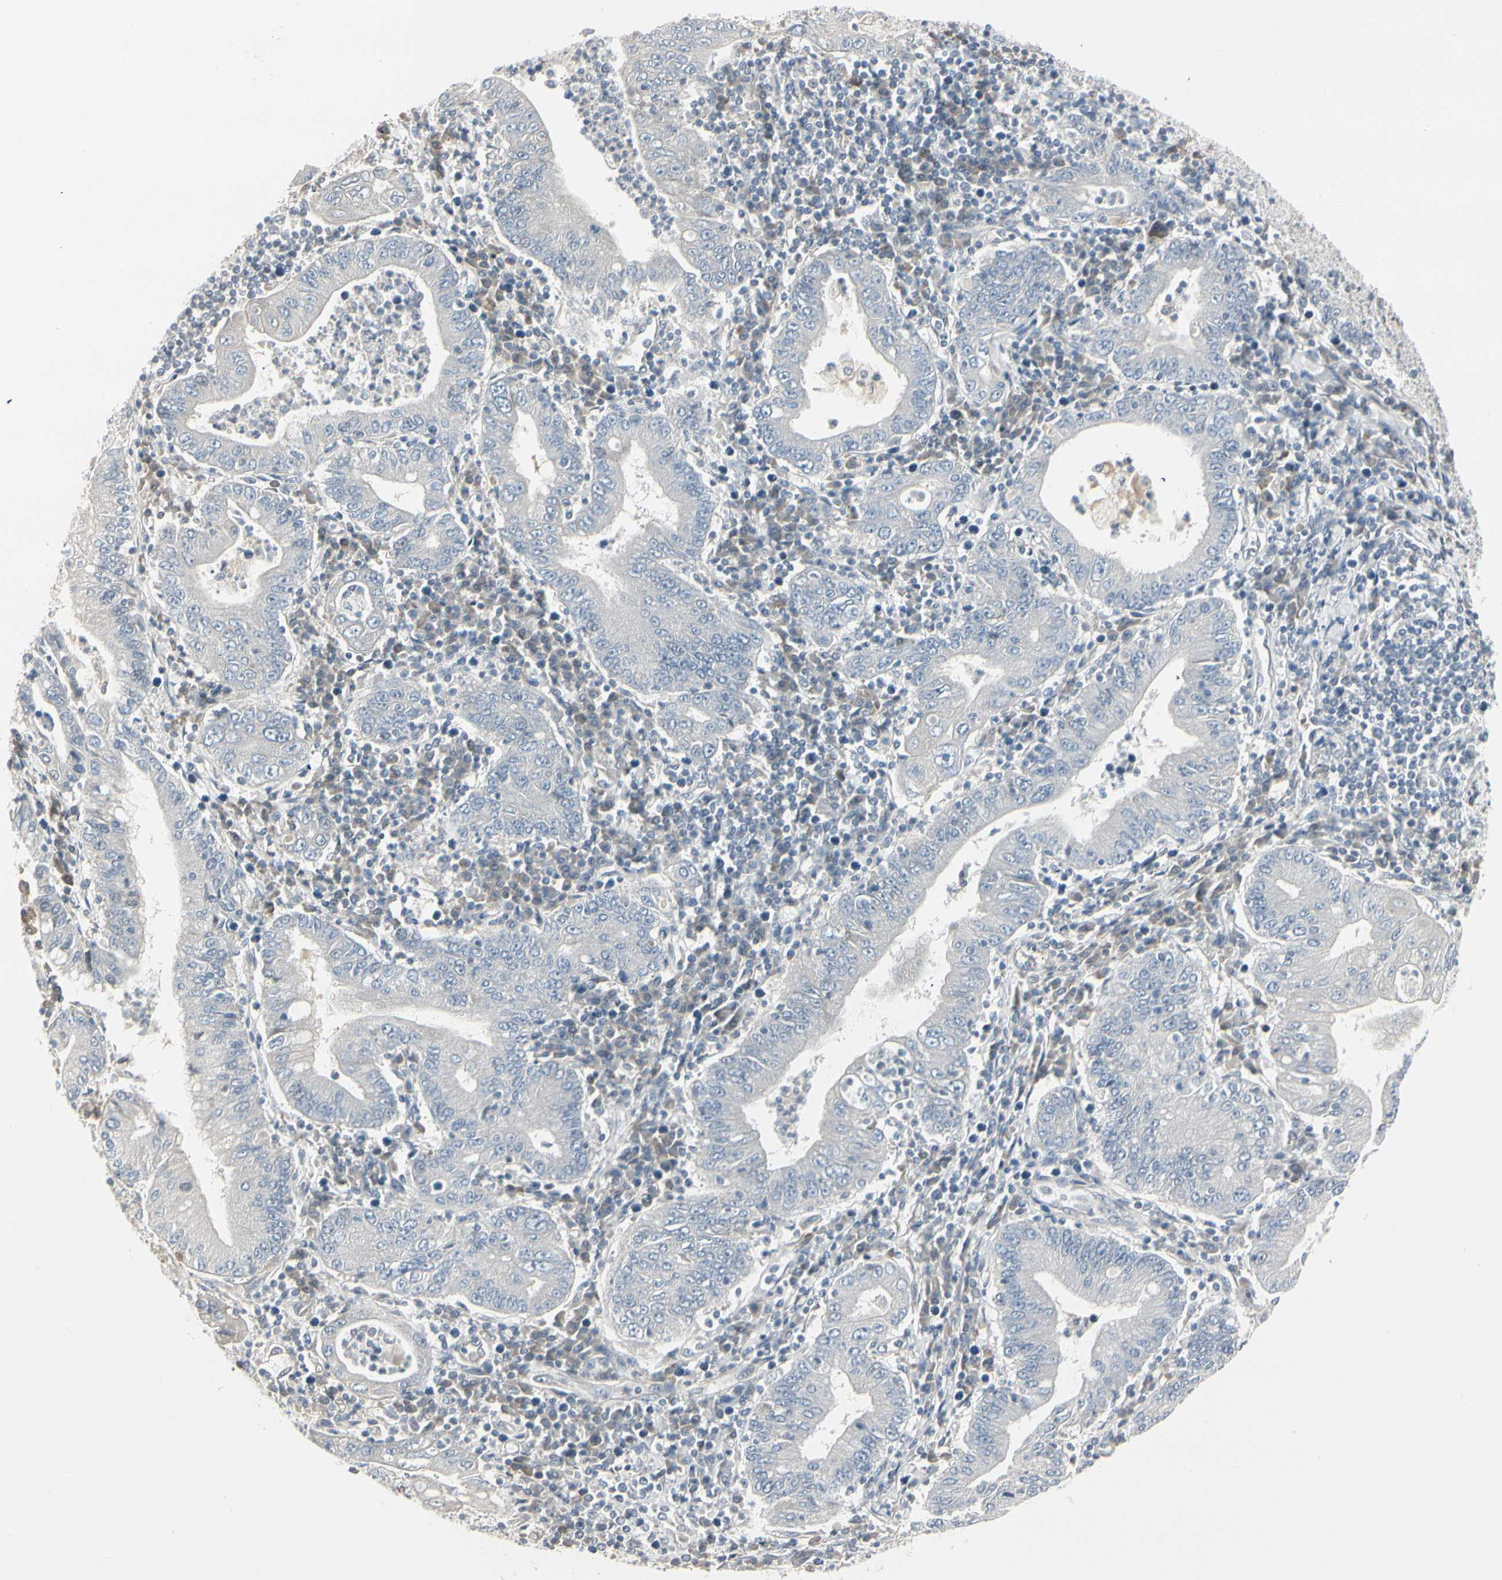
{"staining": {"intensity": "negative", "quantity": "none", "location": "none"}, "tissue": "stomach cancer", "cell_type": "Tumor cells", "image_type": "cancer", "snomed": [{"axis": "morphology", "description": "Normal tissue, NOS"}, {"axis": "morphology", "description": "Adenocarcinoma, NOS"}, {"axis": "topography", "description": "Esophagus"}, {"axis": "topography", "description": "Stomach, upper"}, {"axis": "topography", "description": "Peripheral nerve tissue"}], "caption": "Immunohistochemistry histopathology image of neoplastic tissue: human stomach cancer (adenocarcinoma) stained with DAB (3,3'-diaminobenzidine) exhibits no significant protein expression in tumor cells.", "gene": "DMPK", "patient": {"sex": "male", "age": 62}}